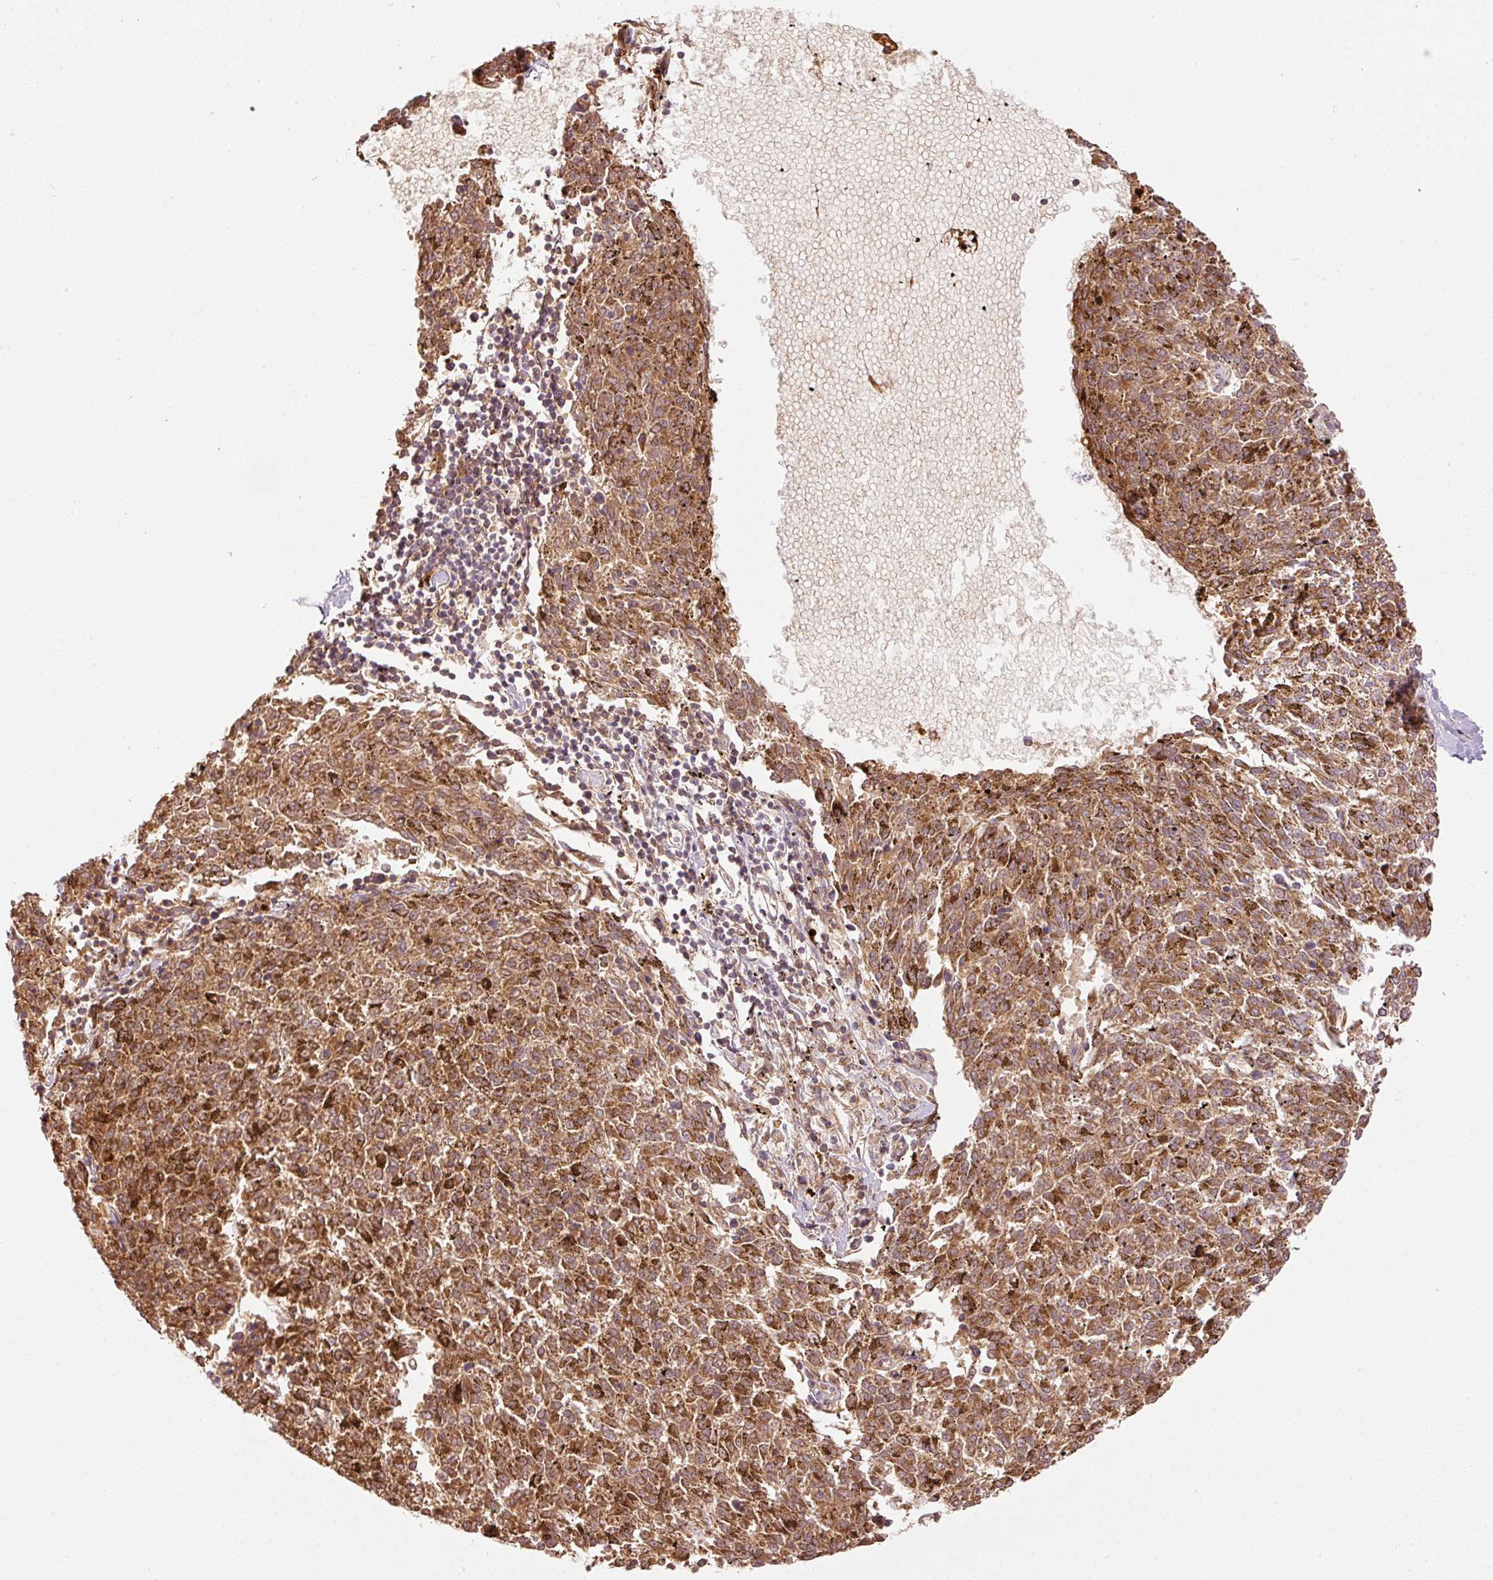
{"staining": {"intensity": "moderate", "quantity": ">75%", "location": "cytoplasmic/membranous"}, "tissue": "melanoma", "cell_type": "Tumor cells", "image_type": "cancer", "snomed": [{"axis": "morphology", "description": "Malignant melanoma, NOS"}, {"axis": "topography", "description": "Skin"}], "caption": "This histopathology image shows immunohistochemistry staining of human melanoma, with medium moderate cytoplasmic/membranous expression in approximately >75% of tumor cells.", "gene": "SERPING1", "patient": {"sex": "female", "age": 72}}